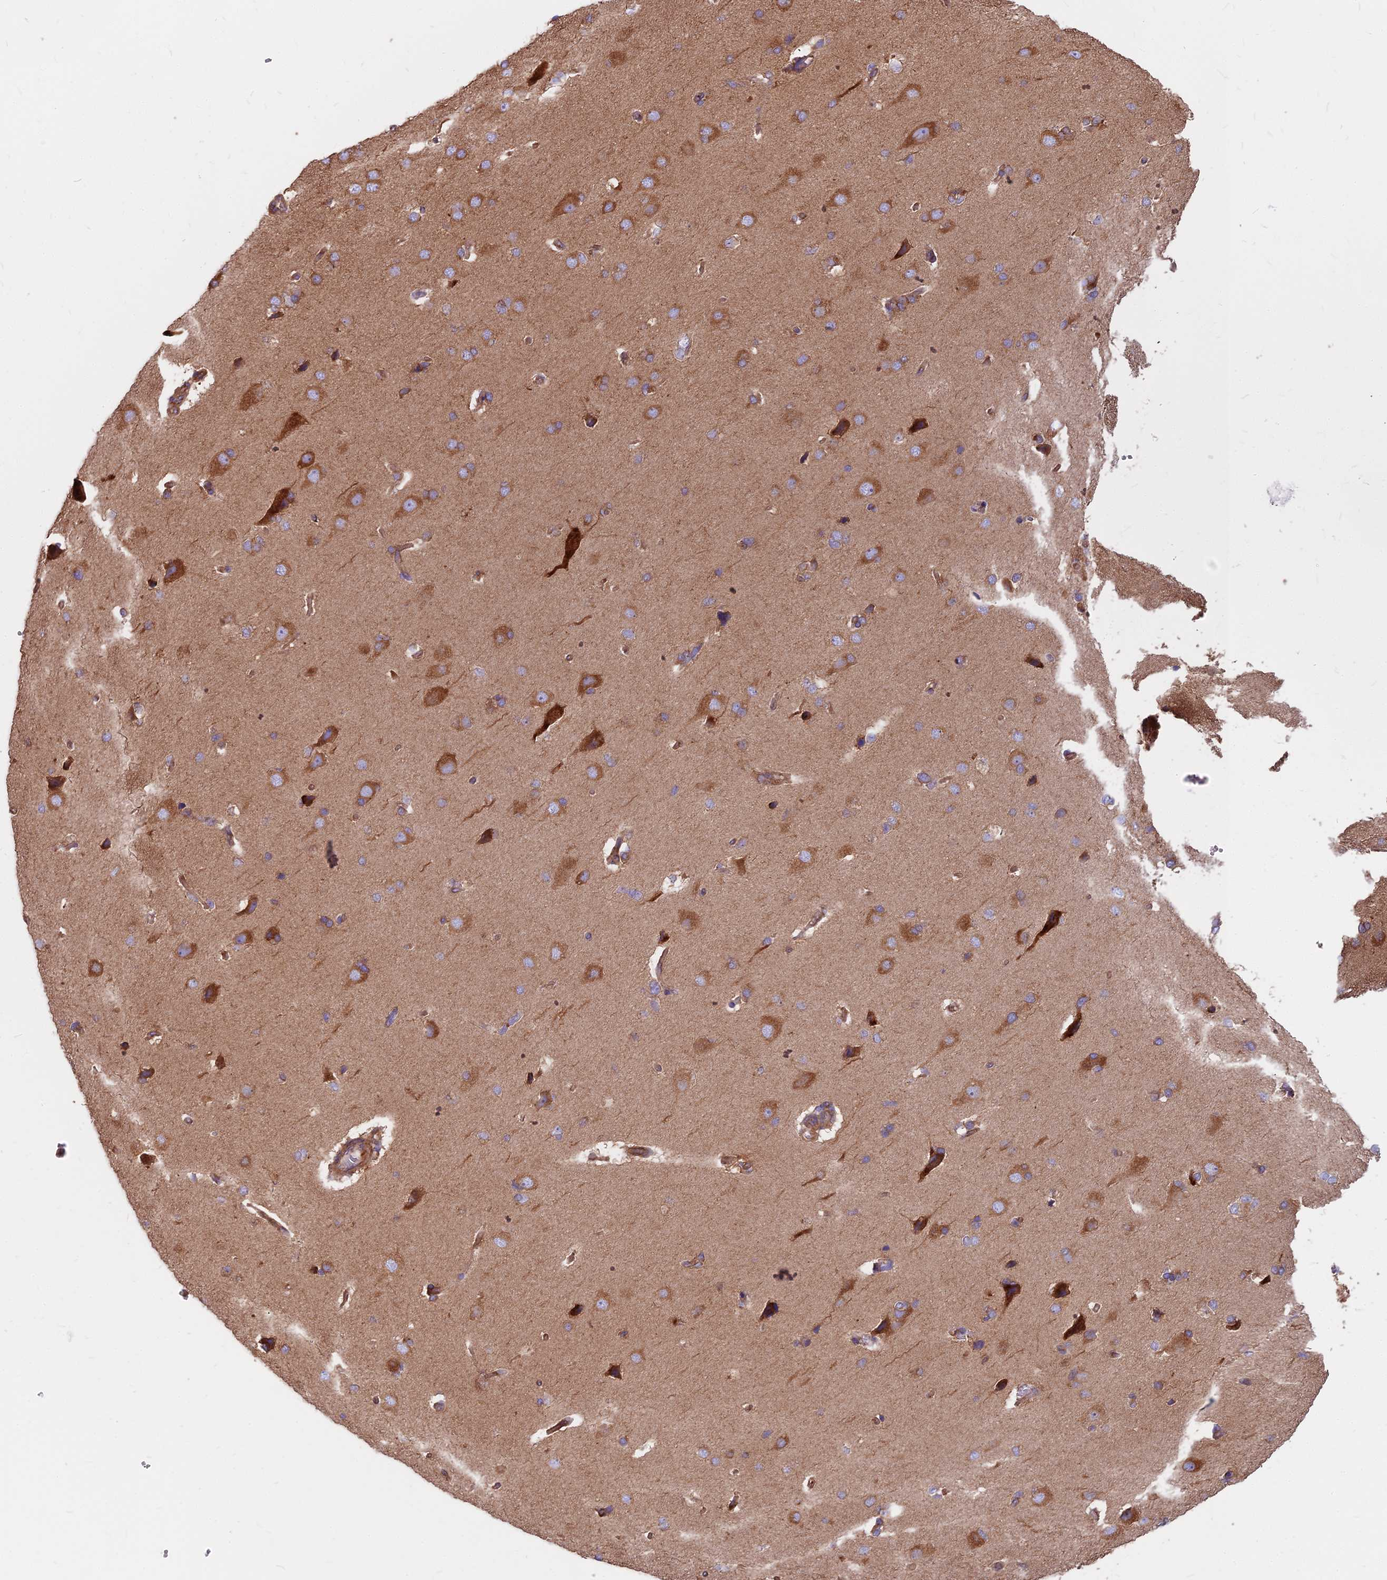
{"staining": {"intensity": "weak", "quantity": ">75%", "location": "cytoplasmic/membranous"}, "tissue": "cerebral cortex", "cell_type": "Endothelial cells", "image_type": "normal", "snomed": [{"axis": "morphology", "description": "Normal tissue, NOS"}, {"axis": "topography", "description": "Cerebral cortex"}], "caption": "IHC staining of benign cerebral cortex, which reveals low levels of weak cytoplasmic/membranous expression in approximately >75% of endothelial cells indicating weak cytoplasmic/membranous protein staining. The staining was performed using DAB (3,3'-diaminobenzidine) (brown) for protein detection and nuclei were counterstained in hematoxylin (blue).", "gene": "DCTN3", "patient": {"sex": "male", "age": 62}}